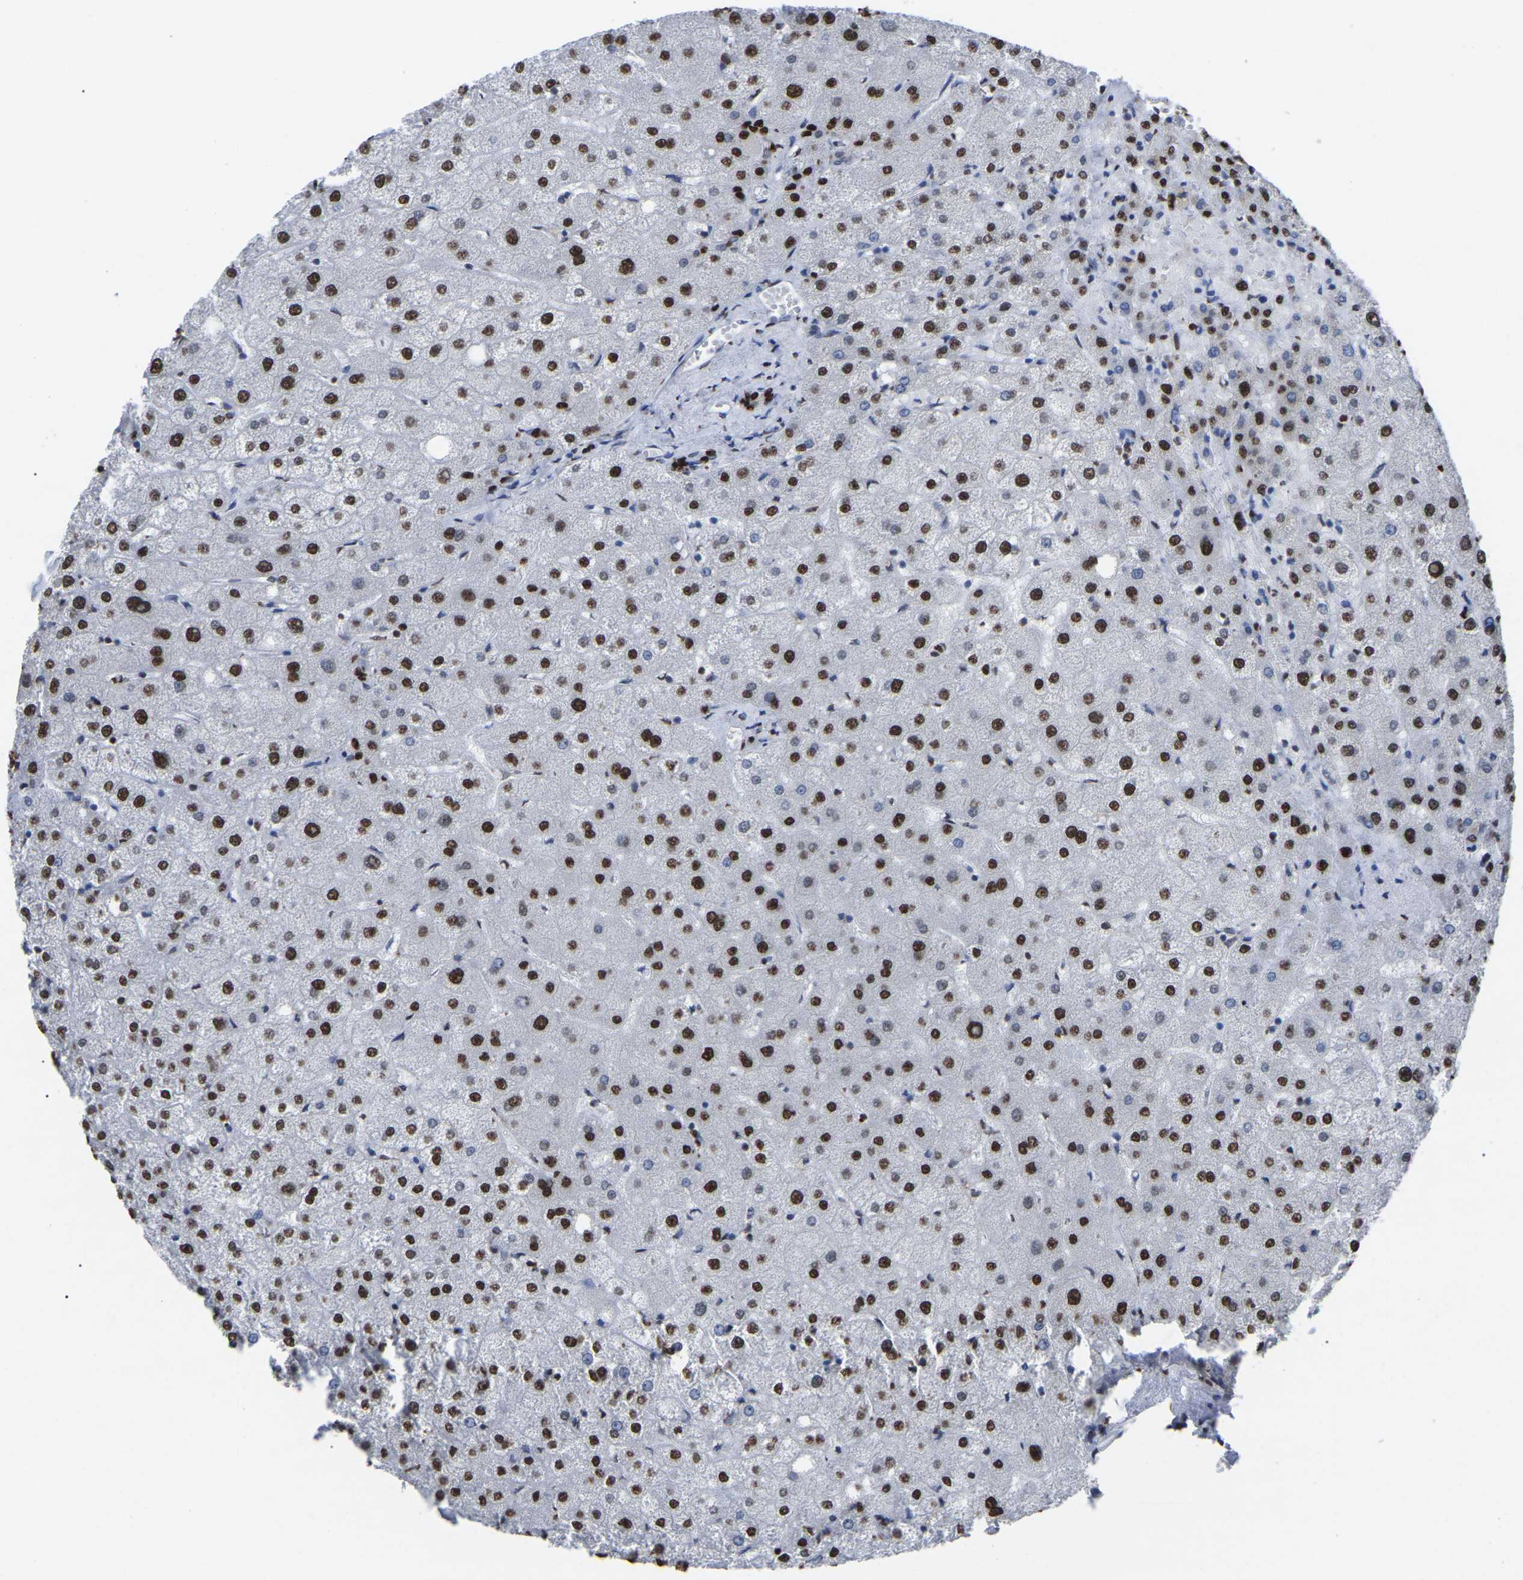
{"staining": {"intensity": "strong", "quantity": "25%-75%", "location": "nuclear"}, "tissue": "liver", "cell_type": "Cholangiocytes", "image_type": "normal", "snomed": [{"axis": "morphology", "description": "Normal tissue, NOS"}, {"axis": "topography", "description": "Liver"}], "caption": "Immunohistochemical staining of unremarkable liver reveals high levels of strong nuclear expression in approximately 25%-75% of cholangiocytes. (DAB = brown stain, brightfield microscopy at high magnification).", "gene": "RBL2", "patient": {"sex": "male", "age": 73}}